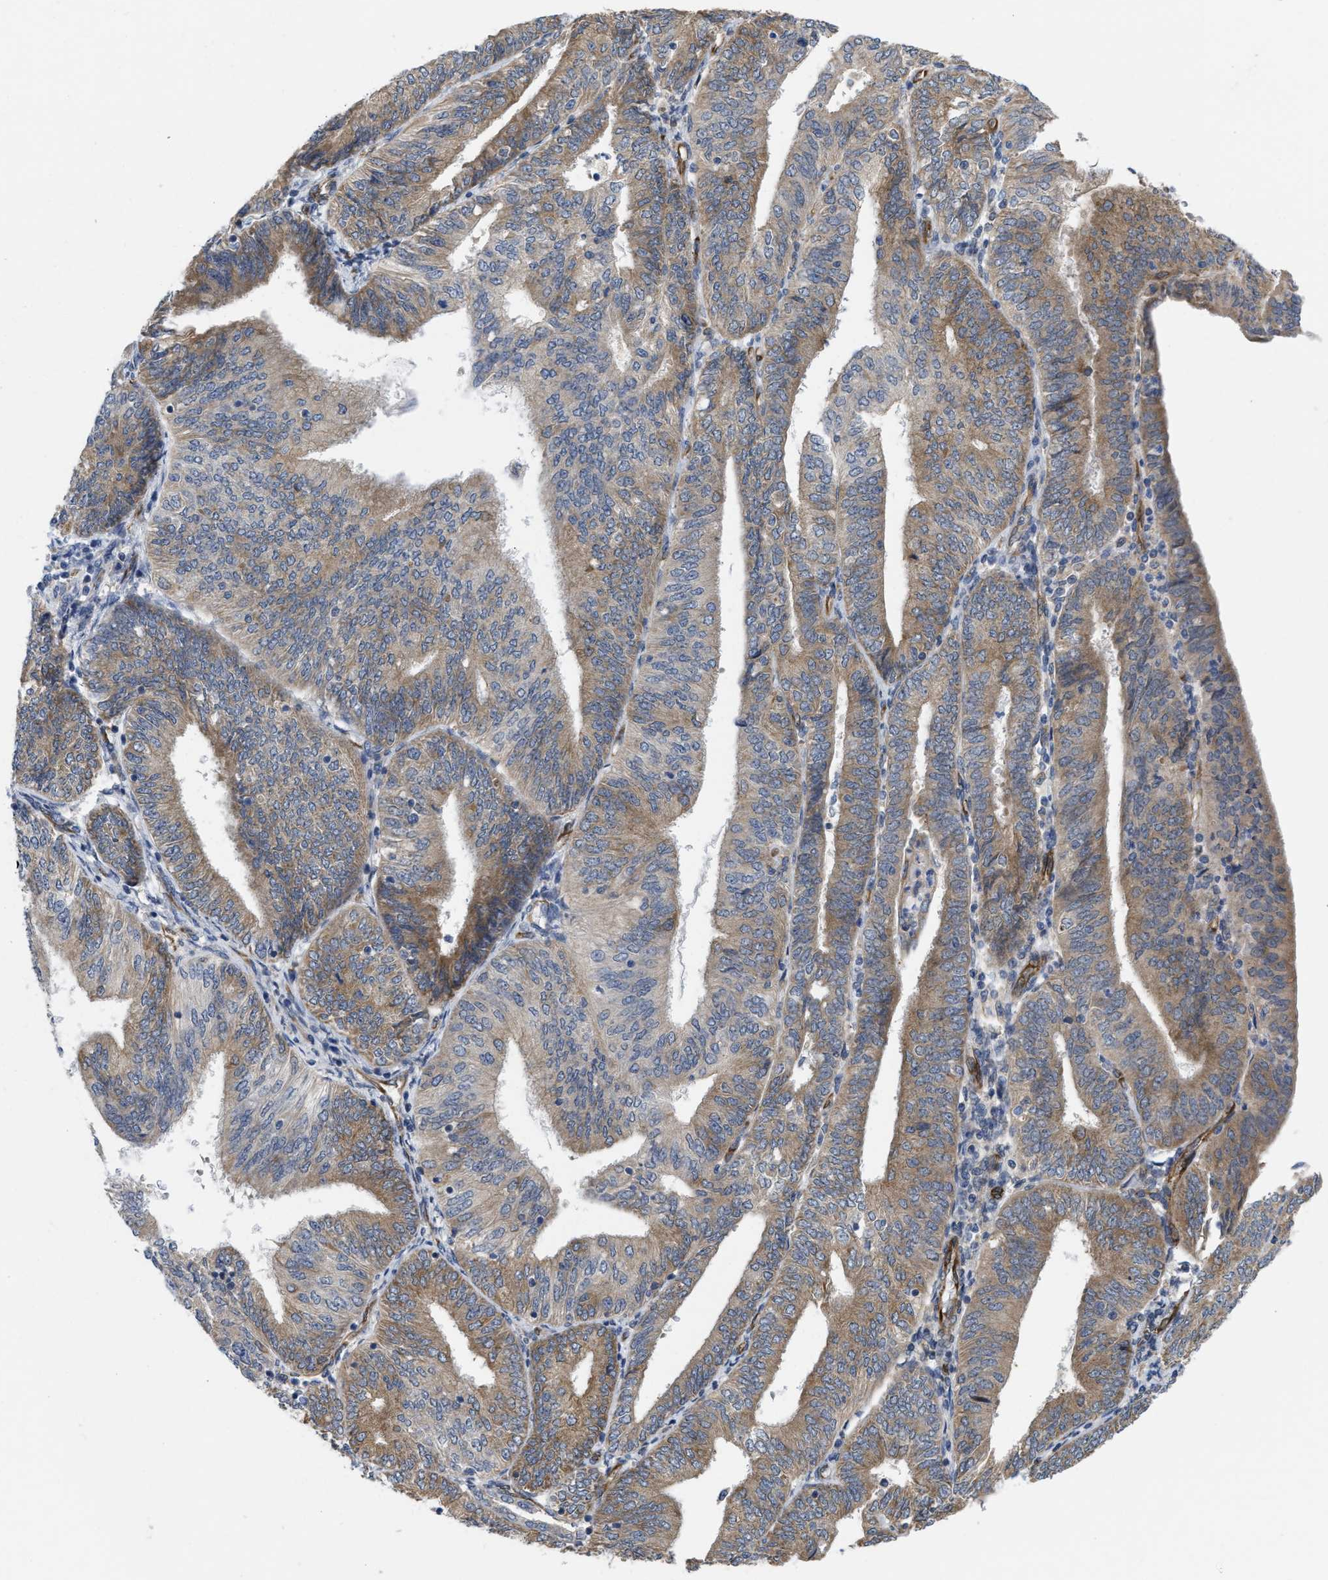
{"staining": {"intensity": "moderate", "quantity": ">75%", "location": "cytoplasmic/membranous"}, "tissue": "endometrial cancer", "cell_type": "Tumor cells", "image_type": "cancer", "snomed": [{"axis": "morphology", "description": "Adenocarcinoma, NOS"}, {"axis": "topography", "description": "Endometrium"}], "caption": "Tumor cells reveal moderate cytoplasmic/membranous positivity in about >75% of cells in adenocarcinoma (endometrial). The staining was performed using DAB to visualize the protein expression in brown, while the nuclei were stained in blue with hematoxylin (Magnification: 20x).", "gene": "EOGT", "patient": {"sex": "female", "age": 58}}